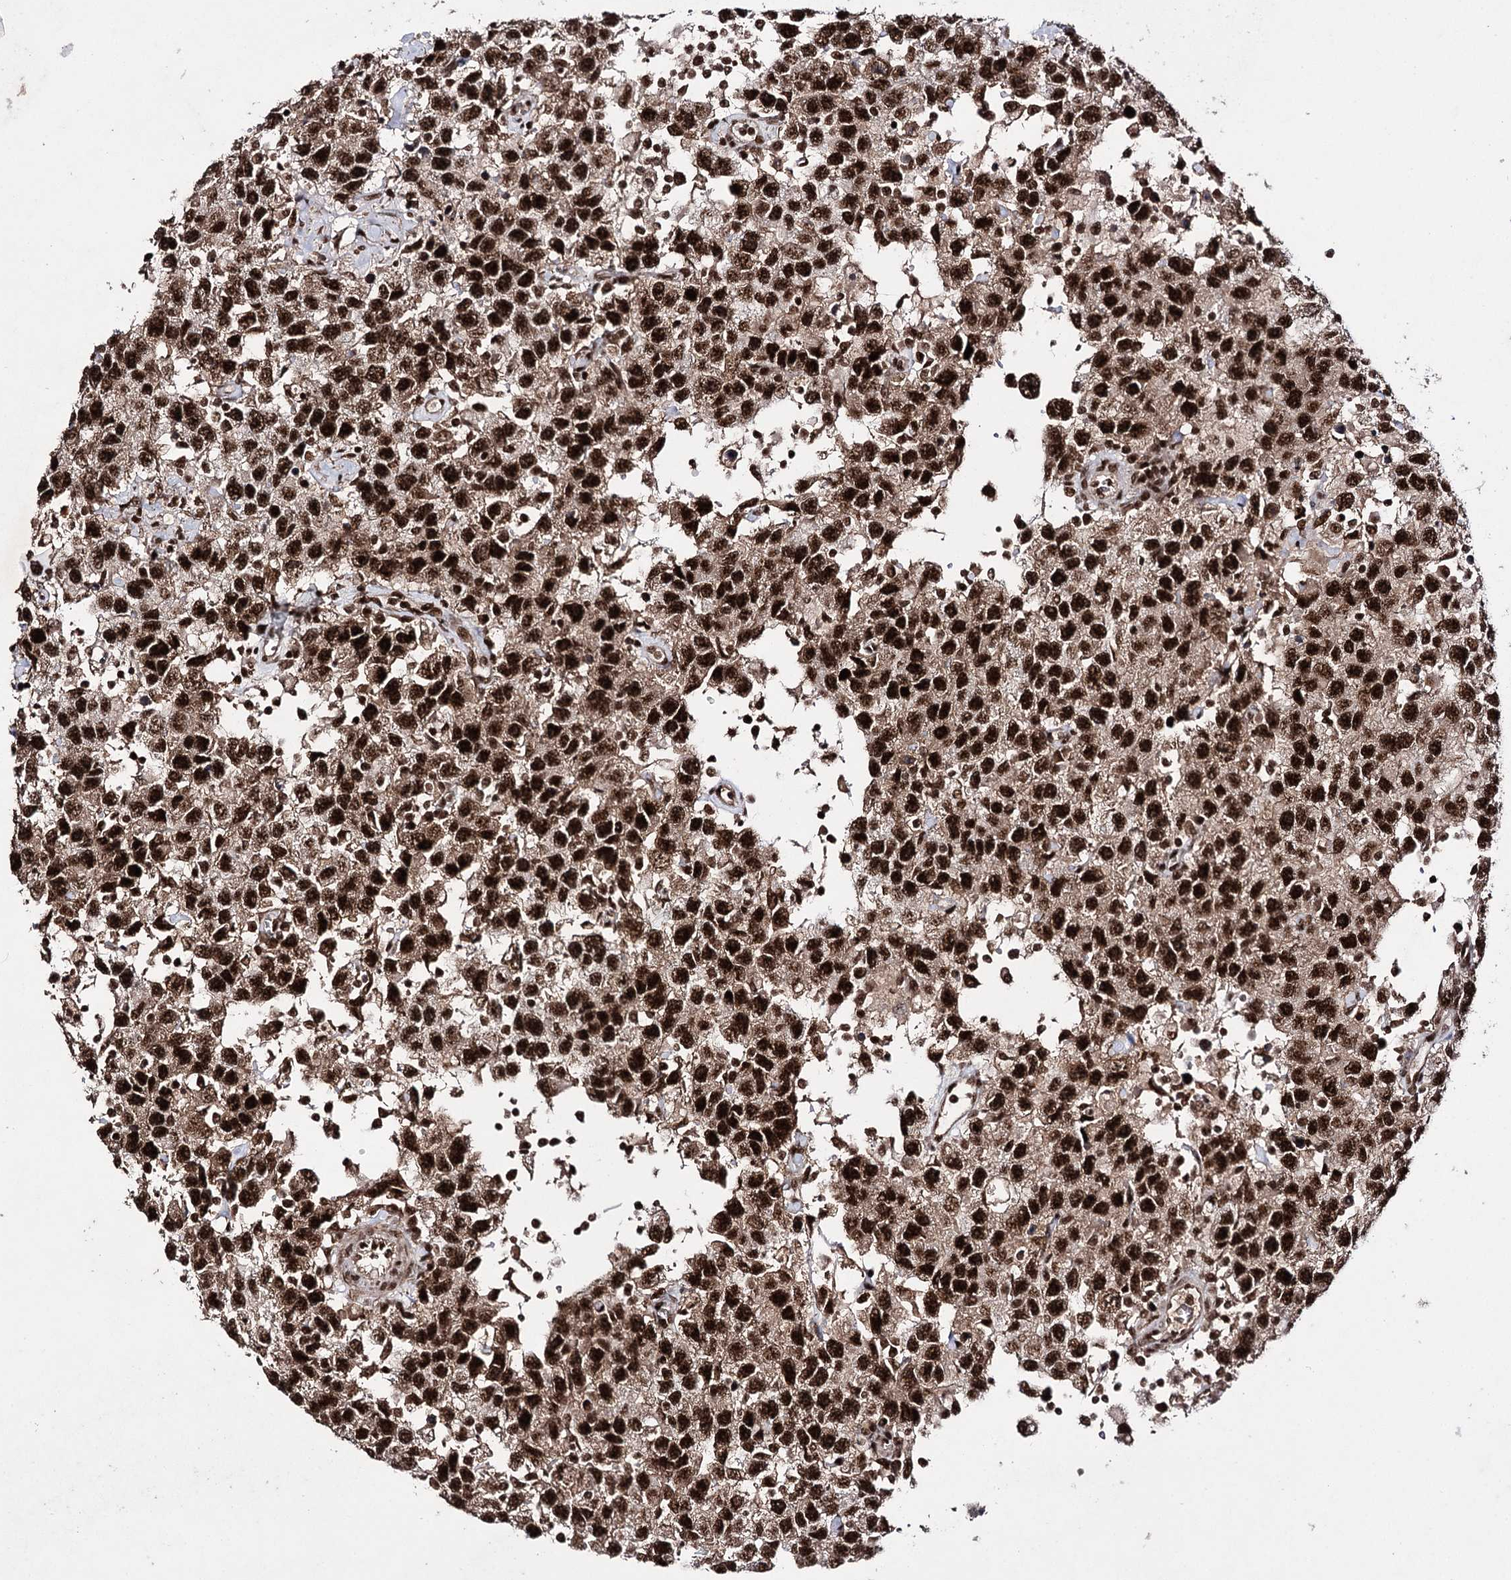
{"staining": {"intensity": "strong", "quantity": ">75%", "location": "nuclear"}, "tissue": "testis cancer", "cell_type": "Tumor cells", "image_type": "cancer", "snomed": [{"axis": "morphology", "description": "Seminoma, NOS"}, {"axis": "topography", "description": "Testis"}], "caption": "Human testis cancer (seminoma) stained with a protein marker demonstrates strong staining in tumor cells.", "gene": "PRPF40A", "patient": {"sex": "male", "age": 41}}